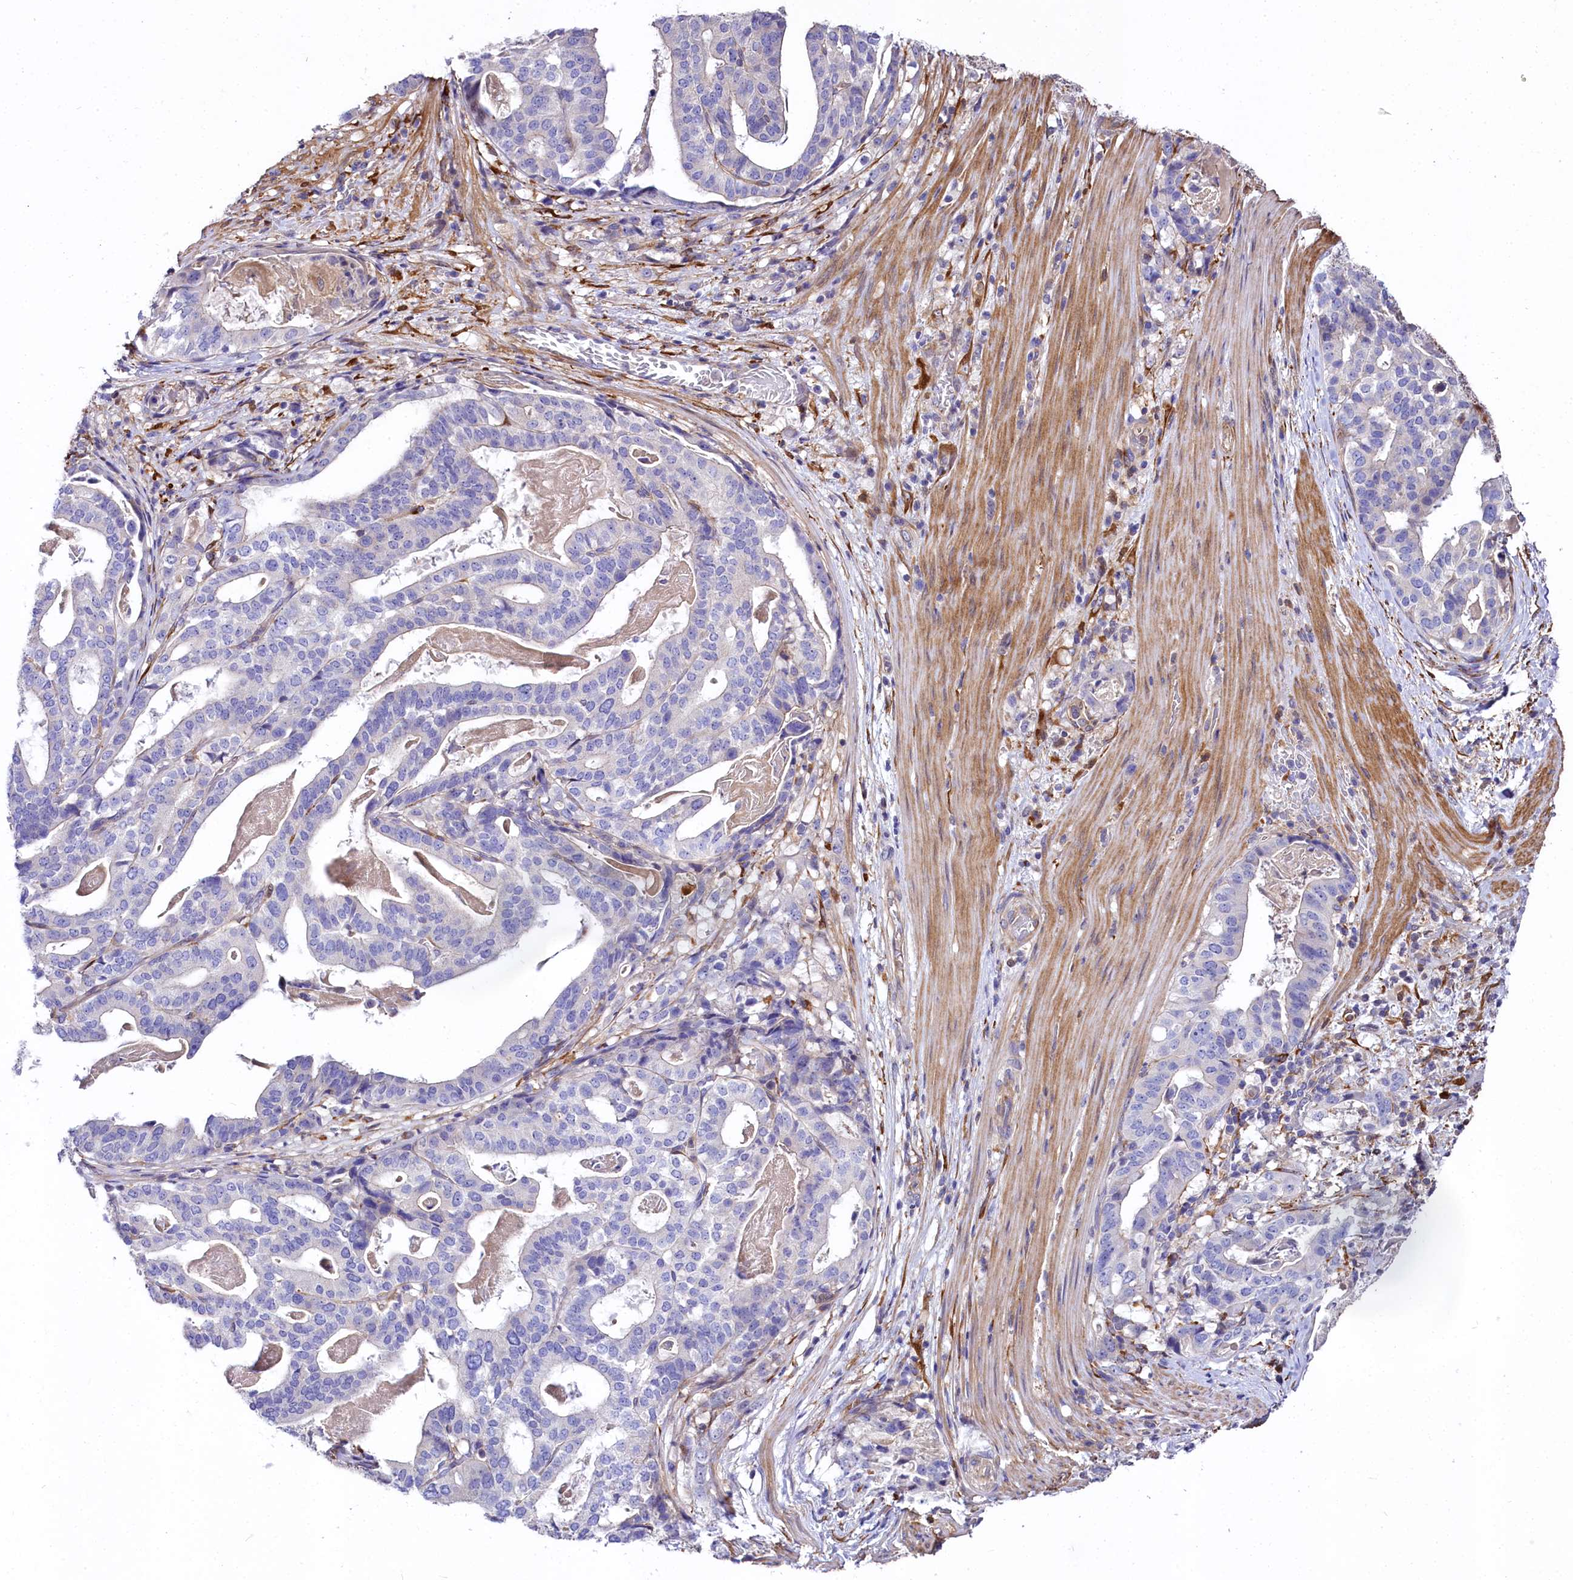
{"staining": {"intensity": "negative", "quantity": "none", "location": "none"}, "tissue": "stomach cancer", "cell_type": "Tumor cells", "image_type": "cancer", "snomed": [{"axis": "morphology", "description": "Adenocarcinoma, NOS"}, {"axis": "topography", "description": "Stomach"}], "caption": "High power microscopy micrograph of an immunohistochemistry photomicrograph of stomach cancer (adenocarcinoma), revealing no significant positivity in tumor cells.", "gene": "FCHSD2", "patient": {"sex": "male", "age": 48}}